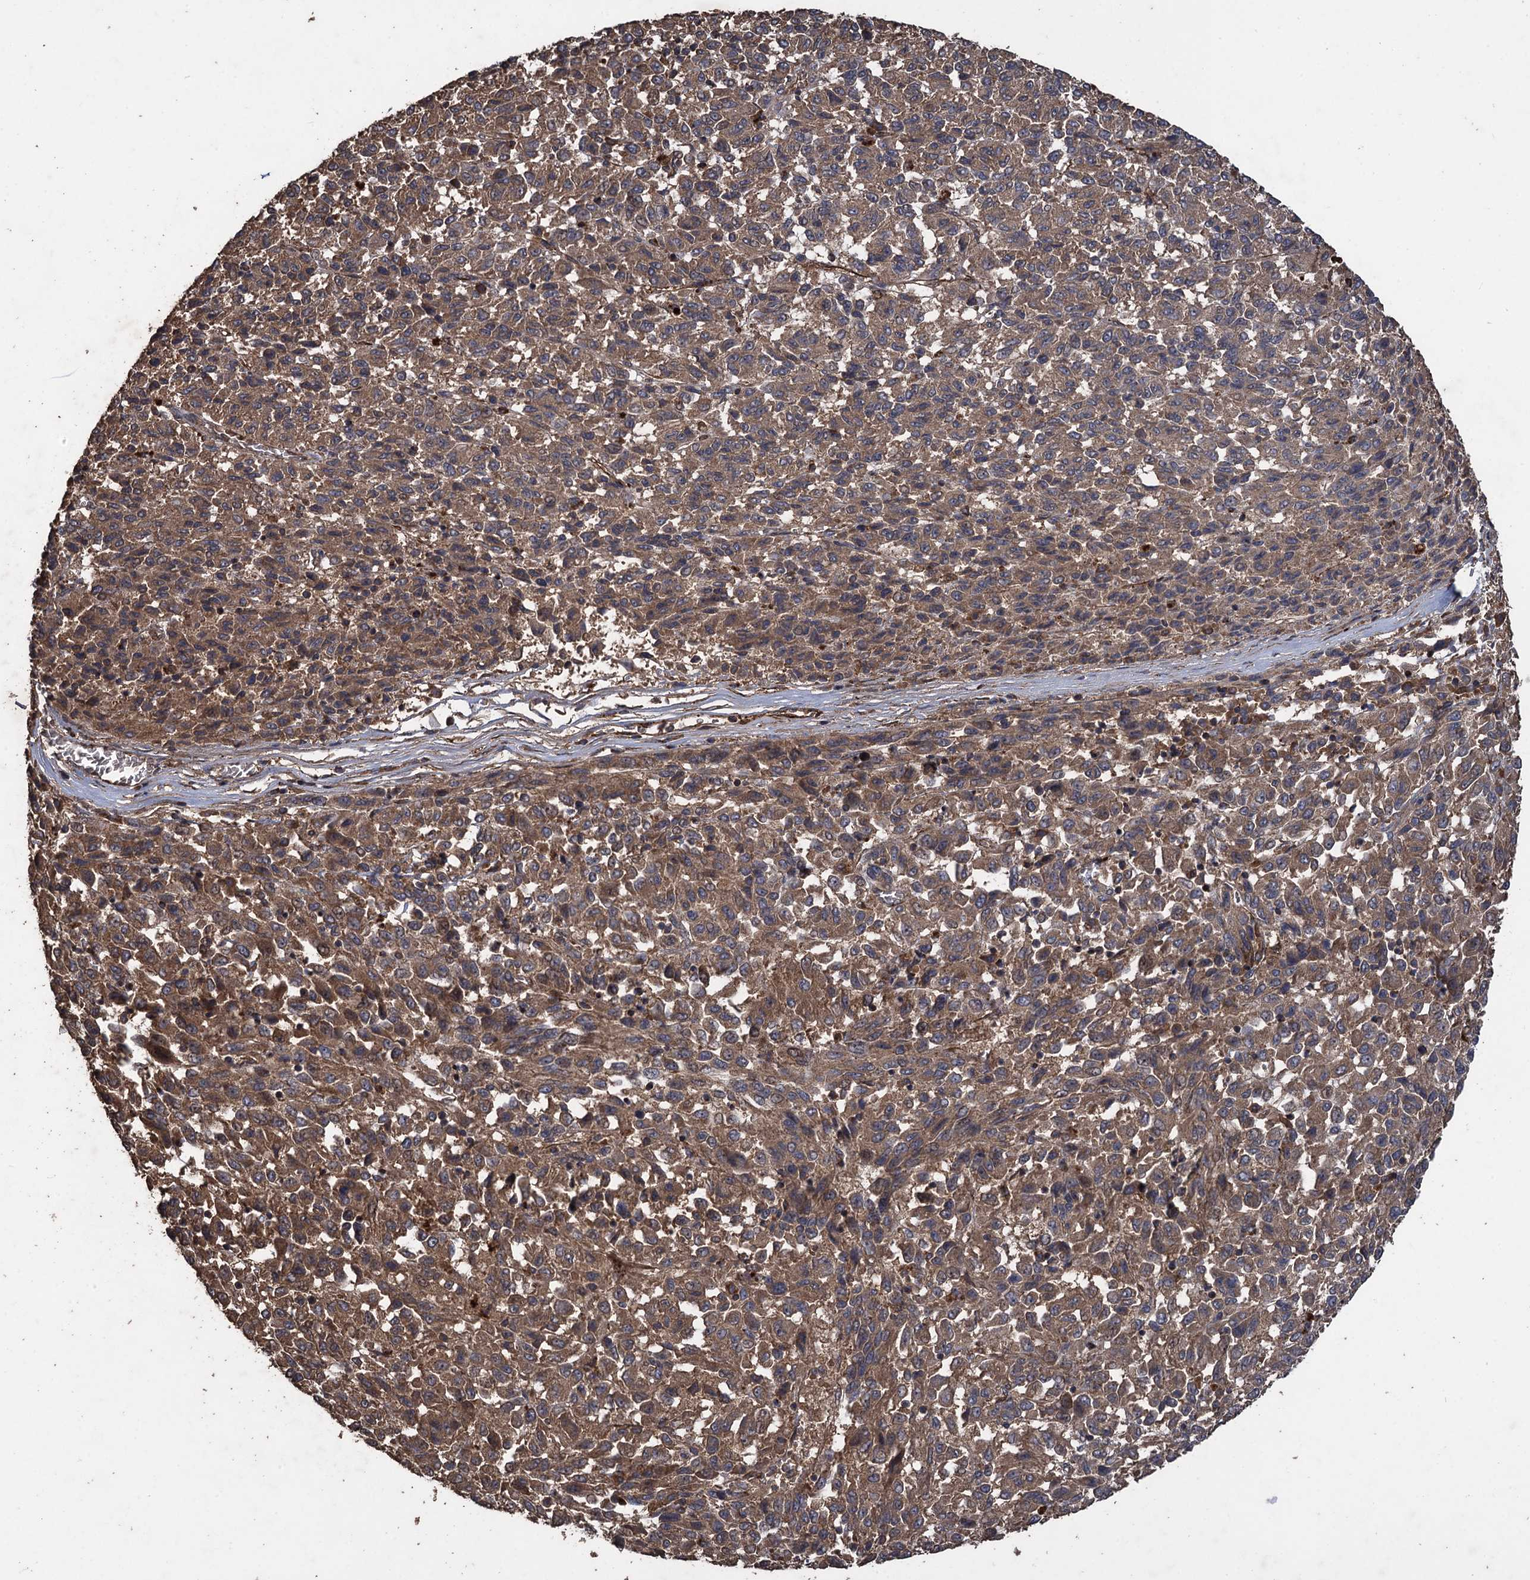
{"staining": {"intensity": "moderate", "quantity": ">75%", "location": "cytoplasmic/membranous"}, "tissue": "melanoma", "cell_type": "Tumor cells", "image_type": "cancer", "snomed": [{"axis": "morphology", "description": "Malignant melanoma, Metastatic site"}, {"axis": "topography", "description": "Lung"}], "caption": "Immunohistochemistry (IHC) of human melanoma exhibits medium levels of moderate cytoplasmic/membranous expression in about >75% of tumor cells. (brown staining indicates protein expression, while blue staining denotes nuclei).", "gene": "TXNDC11", "patient": {"sex": "male", "age": 64}}